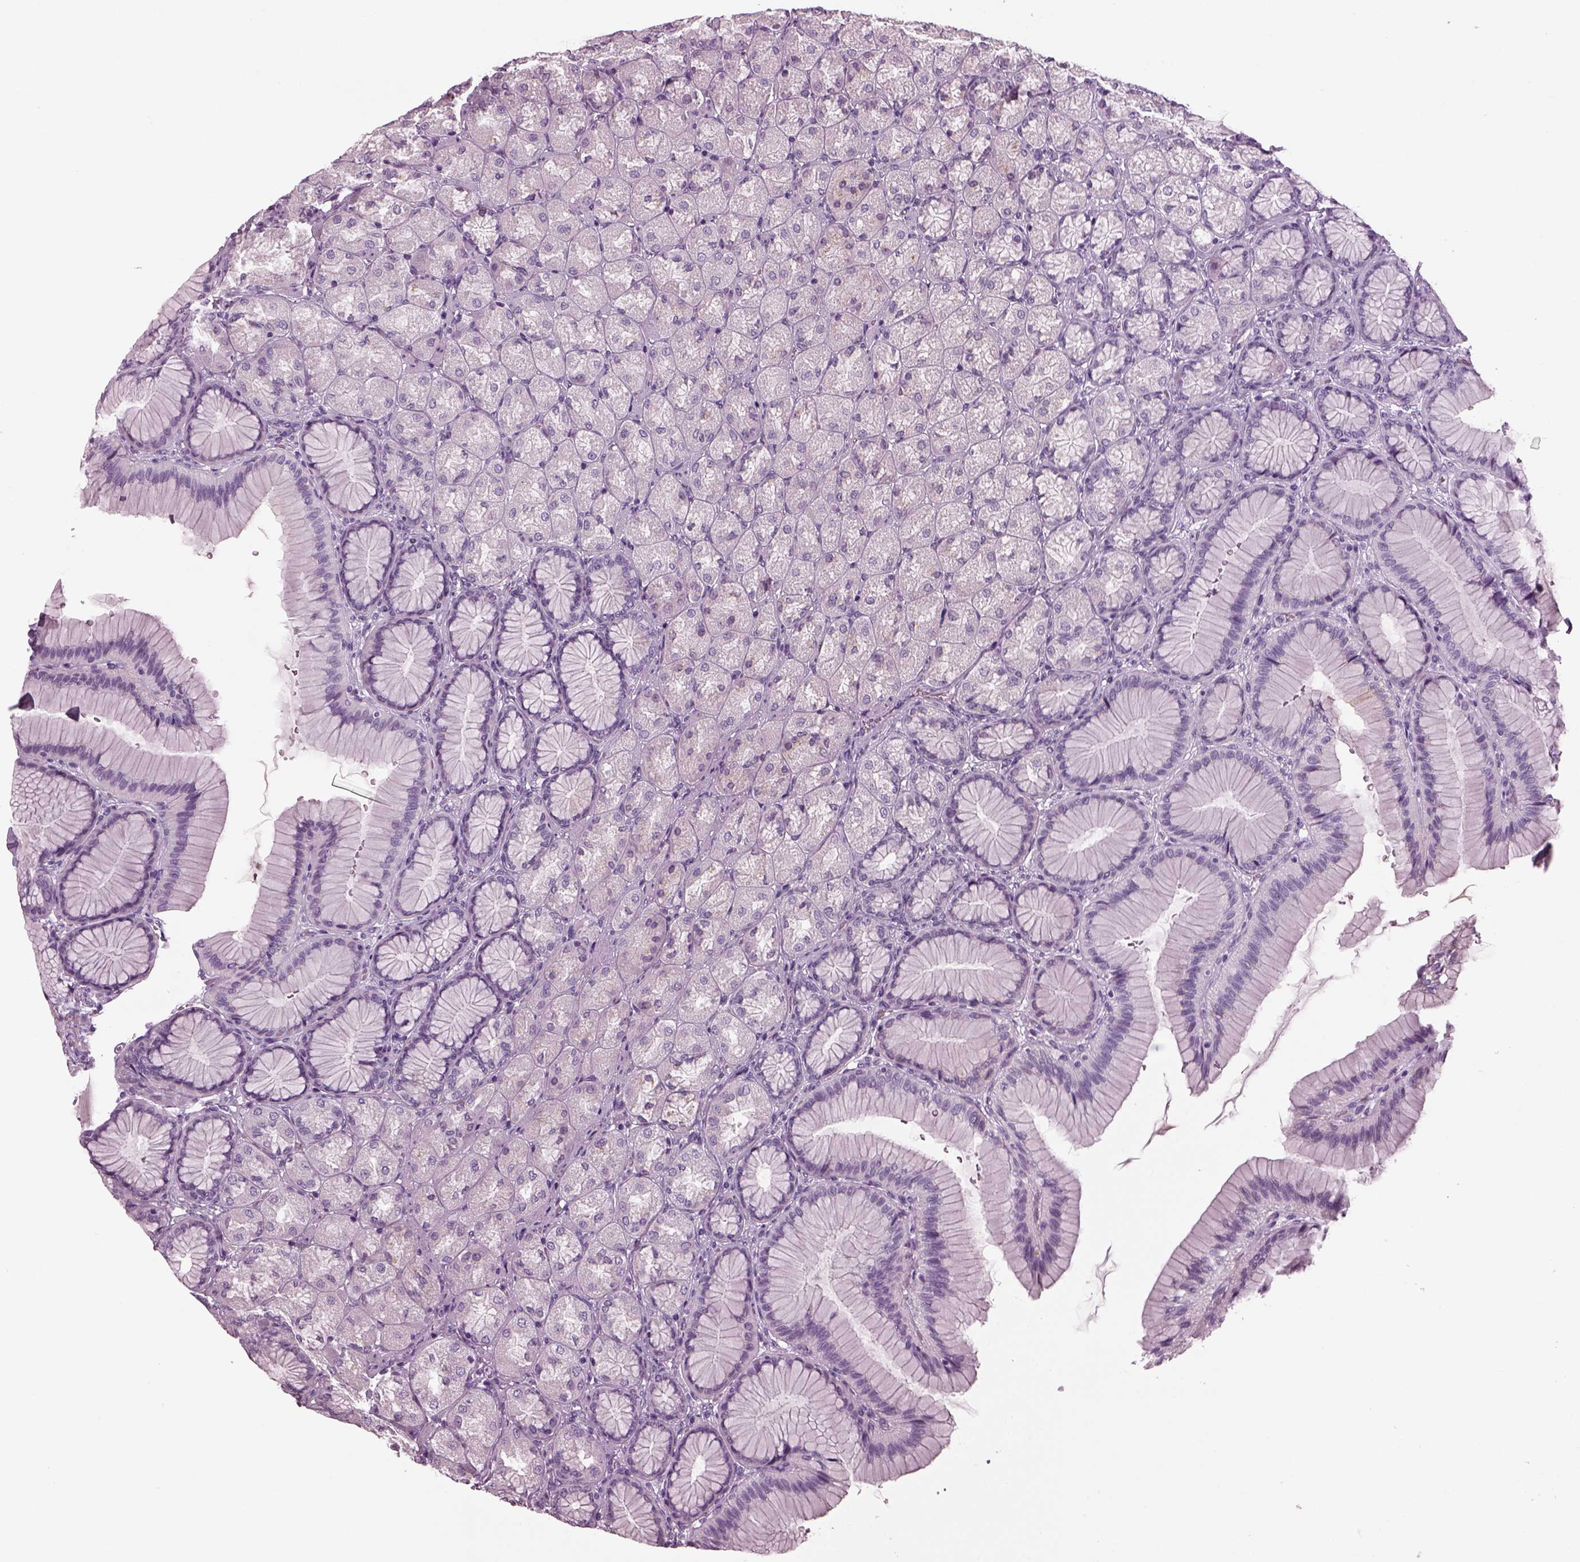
{"staining": {"intensity": "negative", "quantity": "none", "location": "none"}, "tissue": "stomach", "cell_type": "Glandular cells", "image_type": "normal", "snomed": [{"axis": "morphology", "description": "Normal tissue, NOS"}, {"axis": "morphology", "description": "Adenocarcinoma, NOS"}, {"axis": "morphology", "description": "Adenocarcinoma, High grade"}, {"axis": "topography", "description": "Stomach, upper"}, {"axis": "topography", "description": "Stomach"}], "caption": "Immunohistochemistry (IHC) histopathology image of unremarkable stomach: human stomach stained with DAB exhibits no significant protein expression in glandular cells.", "gene": "DPYSL5", "patient": {"sex": "female", "age": 65}}